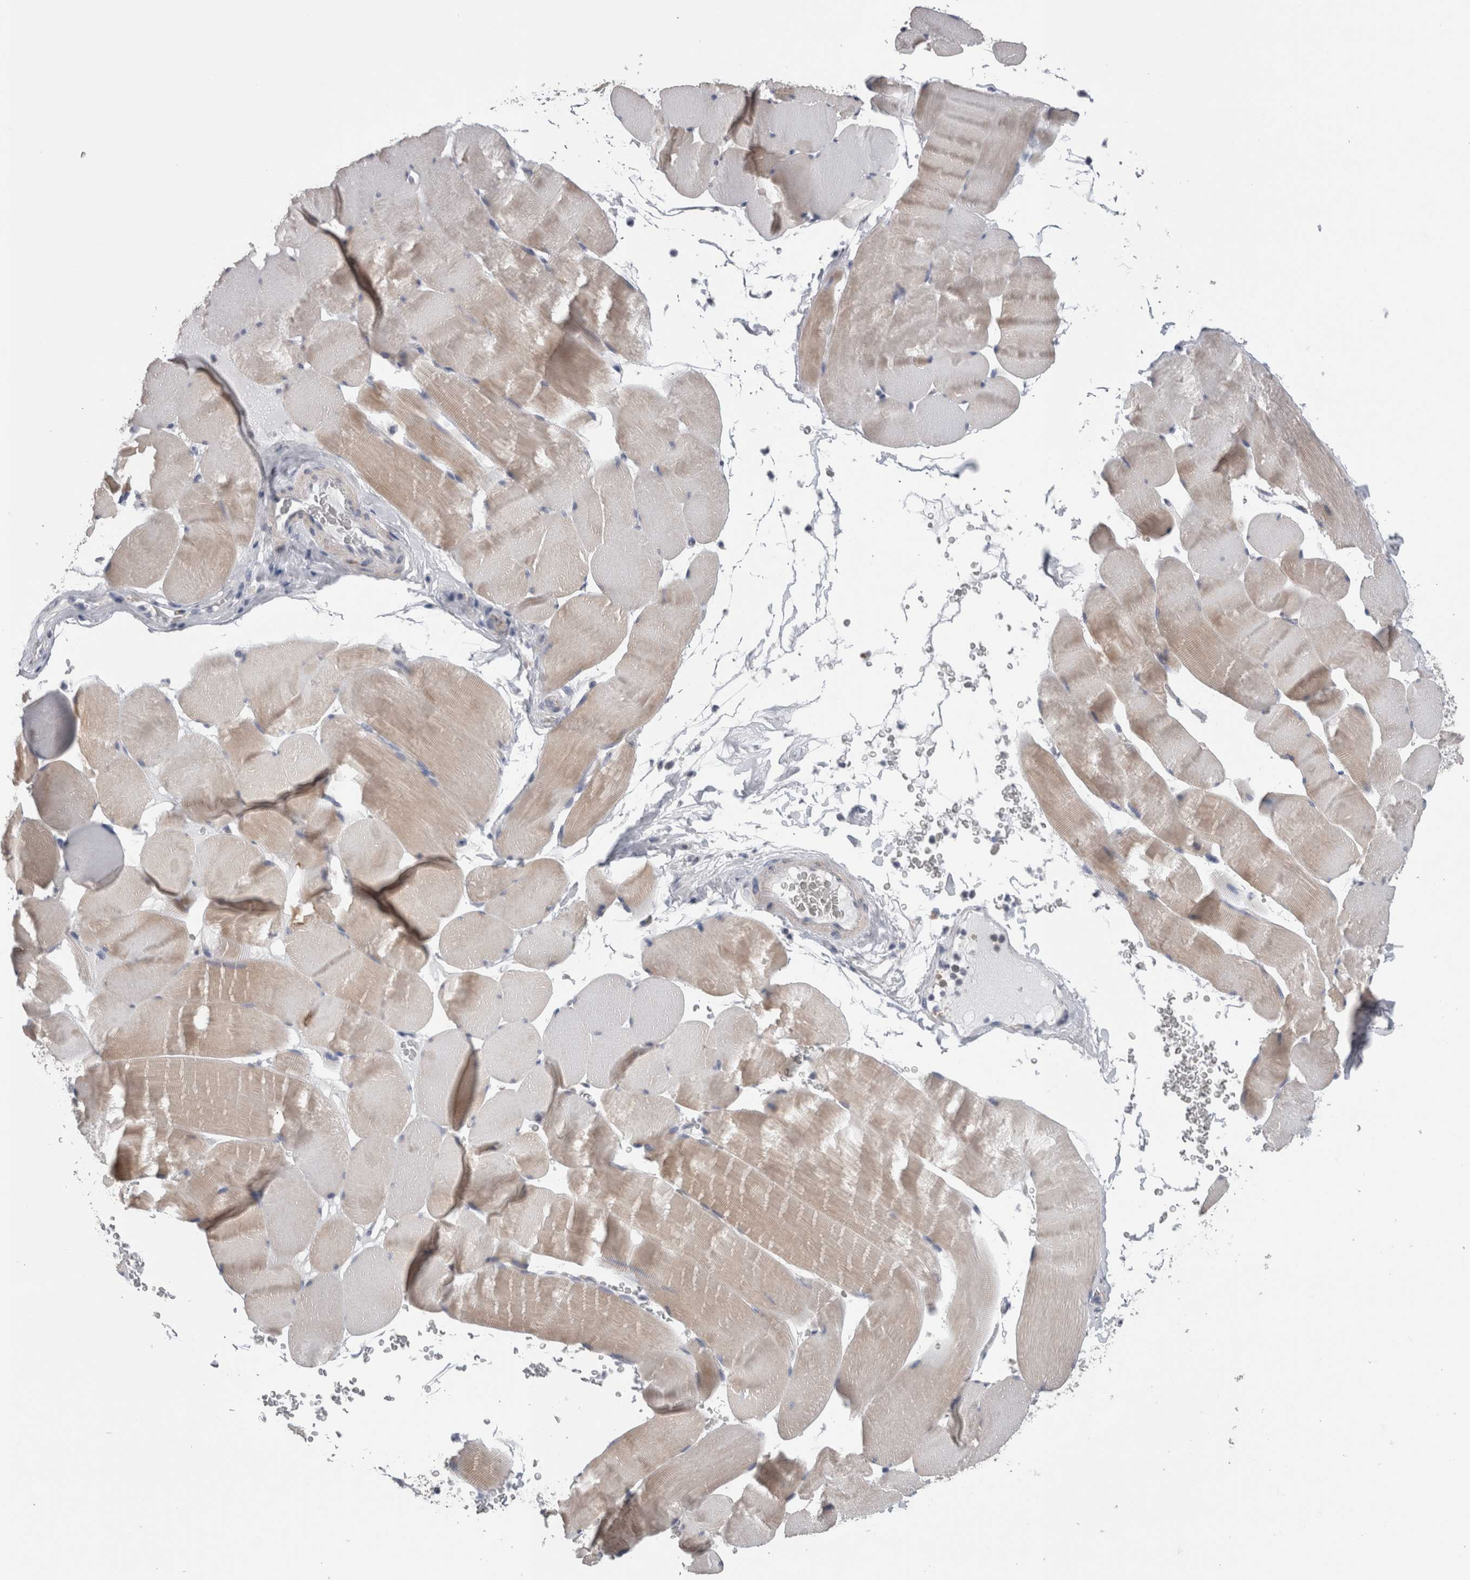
{"staining": {"intensity": "weak", "quantity": "25%-75%", "location": "cytoplasmic/membranous"}, "tissue": "skeletal muscle", "cell_type": "Myocytes", "image_type": "normal", "snomed": [{"axis": "morphology", "description": "Normal tissue, NOS"}, {"axis": "topography", "description": "Skeletal muscle"}], "caption": "High-magnification brightfield microscopy of unremarkable skeletal muscle stained with DAB (3,3'-diaminobenzidine) (brown) and counterstained with hematoxylin (blue). myocytes exhibit weak cytoplasmic/membranous staining is identified in about25%-75% of cells.", "gene": "GDAP1", "patient": {"sex": "male", "age": 62}}